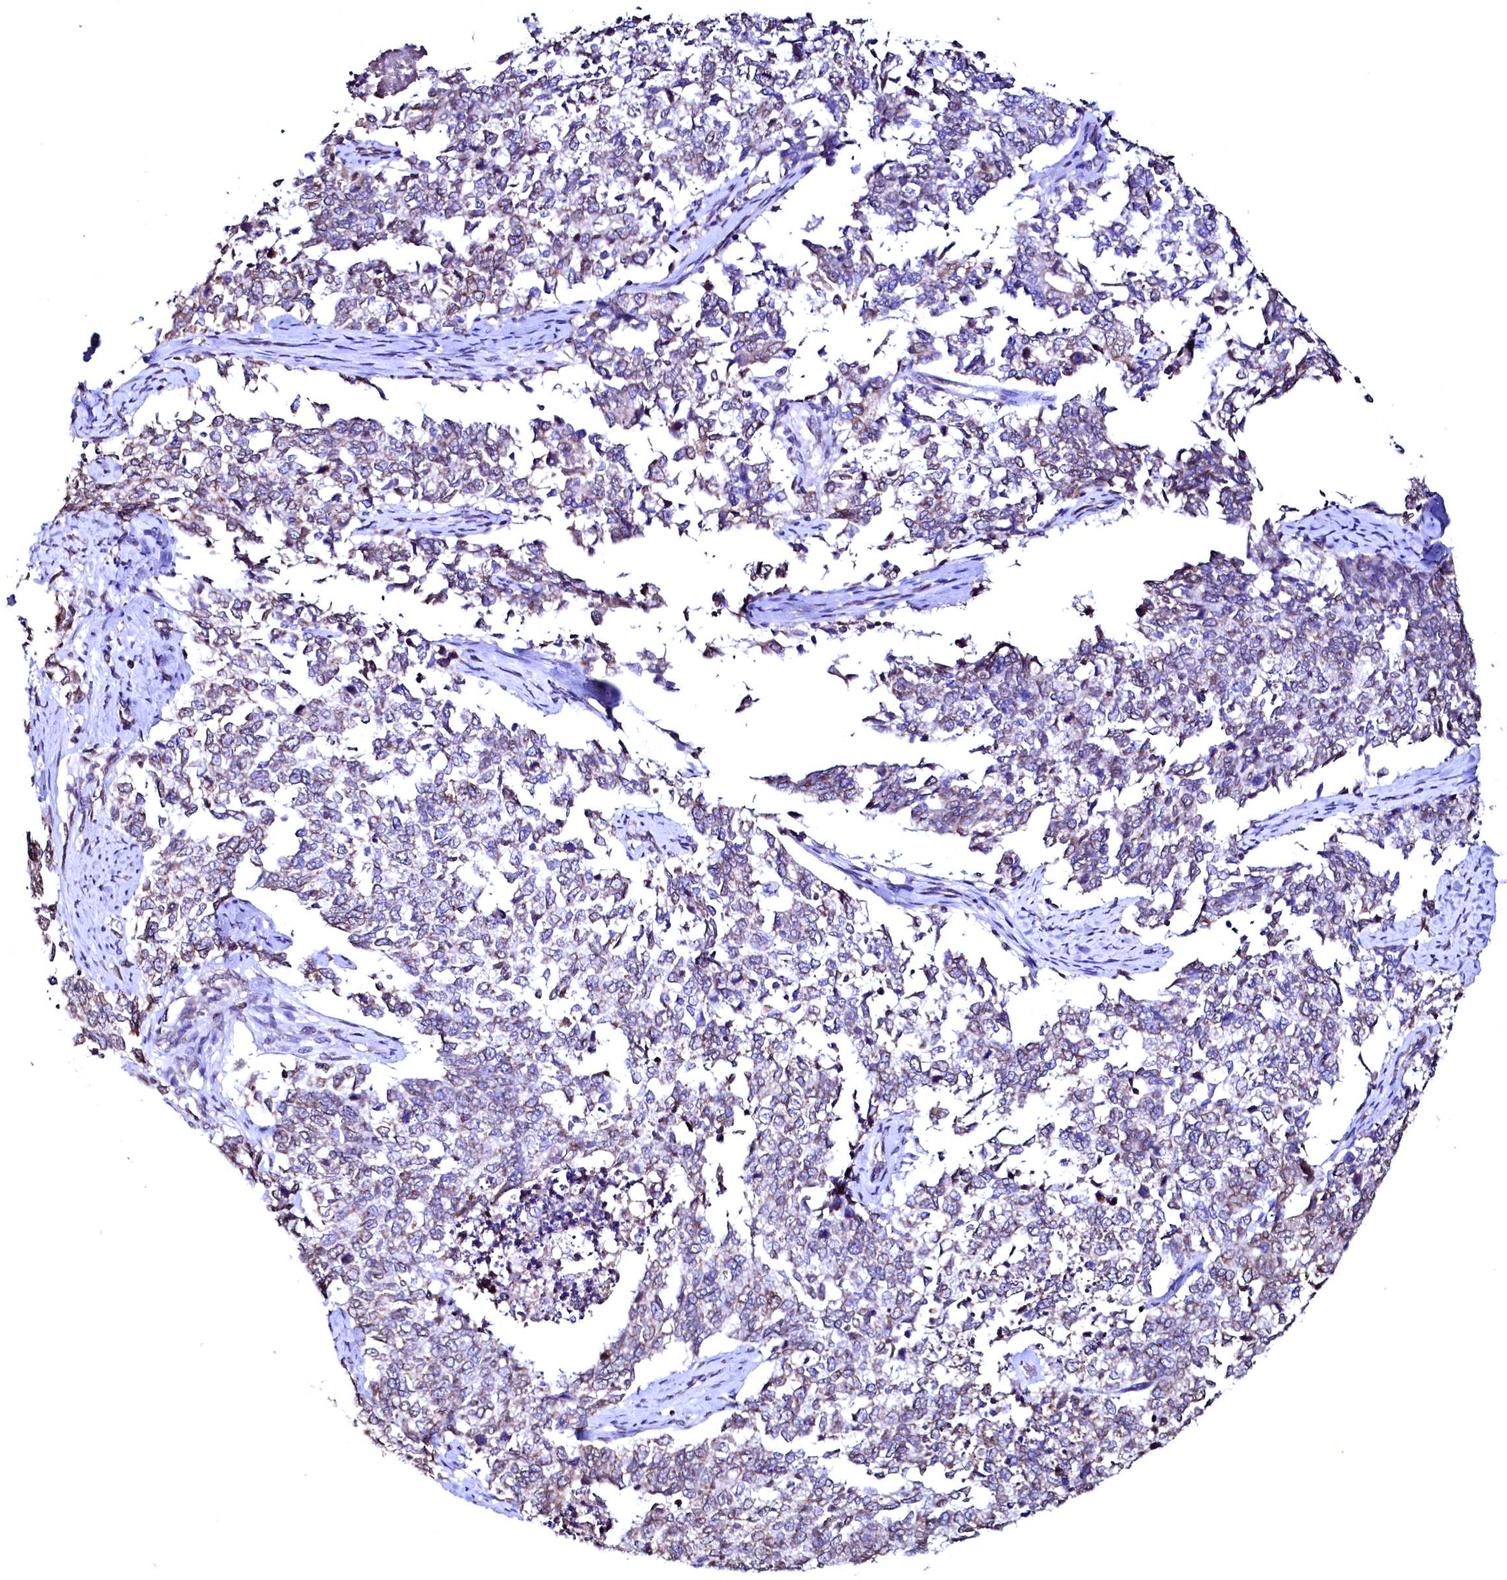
{"staining": {"intensity": "weak", "quantity": "25%-75%", "location": "cytoplasmic/membranous"}, "tissue": "cervical cancer", "cell_type": "Tumor cells", "image_type": "cancer", "snomed": [{"axis": "morphology", "description": "Squamous cell carcinoma, NOS"}, {"axis": "topography", "description": "Cervix"}], "caption": "Immunohistochemical staining of human cervical squamous cell carcinoma exhibits low levels of weak cytoplasmic/membranous protein positivity in about 25%-75% of tumor cells. (Brightfield microscopy of DAB IHC at high magnification).", "gene": "HAND1", "patient": {"sex": "female", "age": 63}}